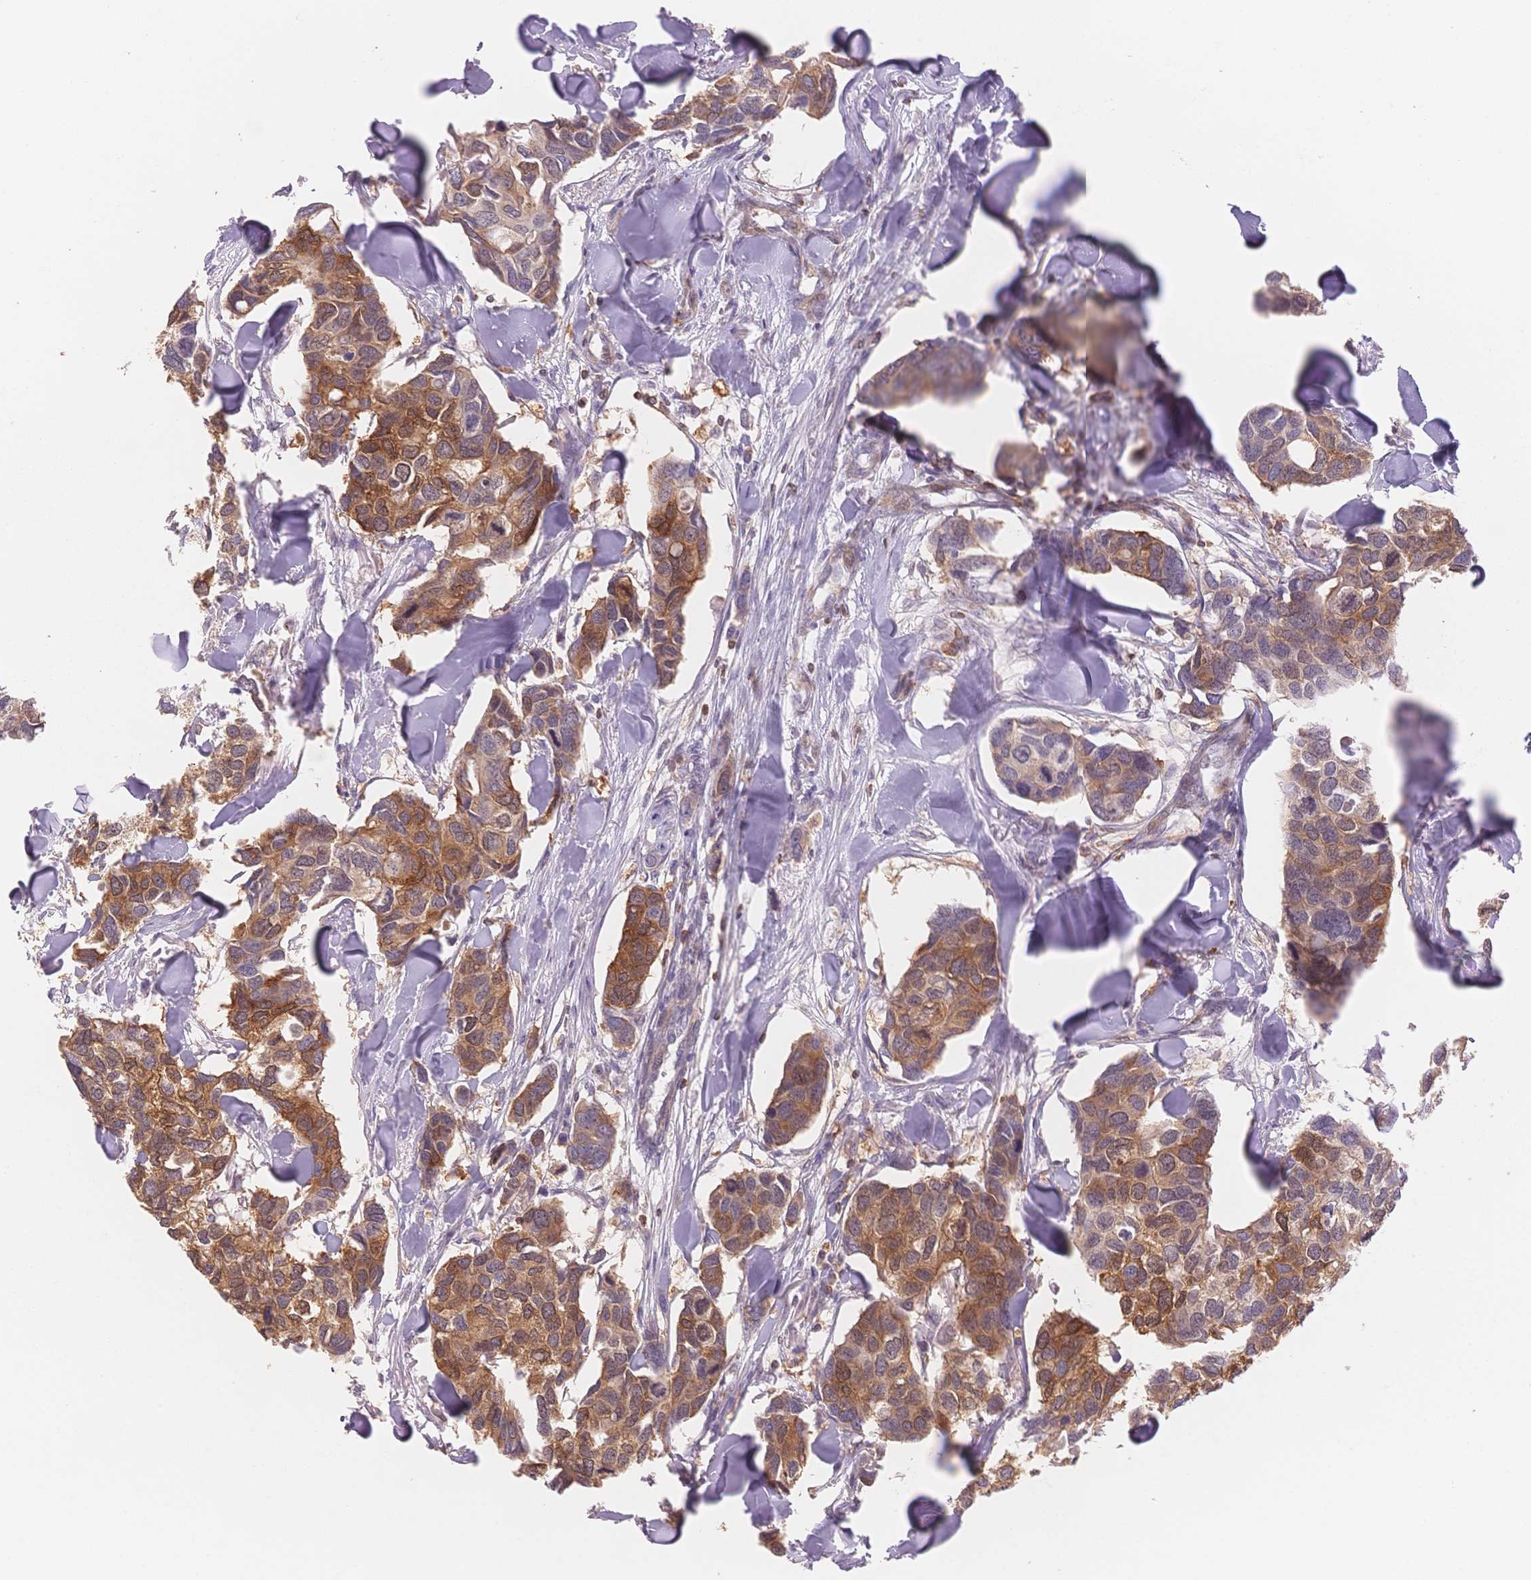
{"staining": {"intensity": "moderate", "quantity": ">75%", "location": "cytoplasmic/membranous"}, "tissue": "breast cancer", "cell_type": "Tumor cells", "image_type": "cancer", "snomed": [{"axis": "morphology", "description": "Duct carcinoma"}, {"axis": "topography", "description": "Breast"}], "caption": "Breast invasive ductal carcinoma stained with DAB IHC shows medium levels of moderate cytoplasmic/membranous expression in about >75% of tumor cells. (Stains: DAB in brown, nuclei in blue, Microscopy: brightfield microscopy at high magnification).", "gene": "STK39", "patient": {"sex": "female", "age": 83}}